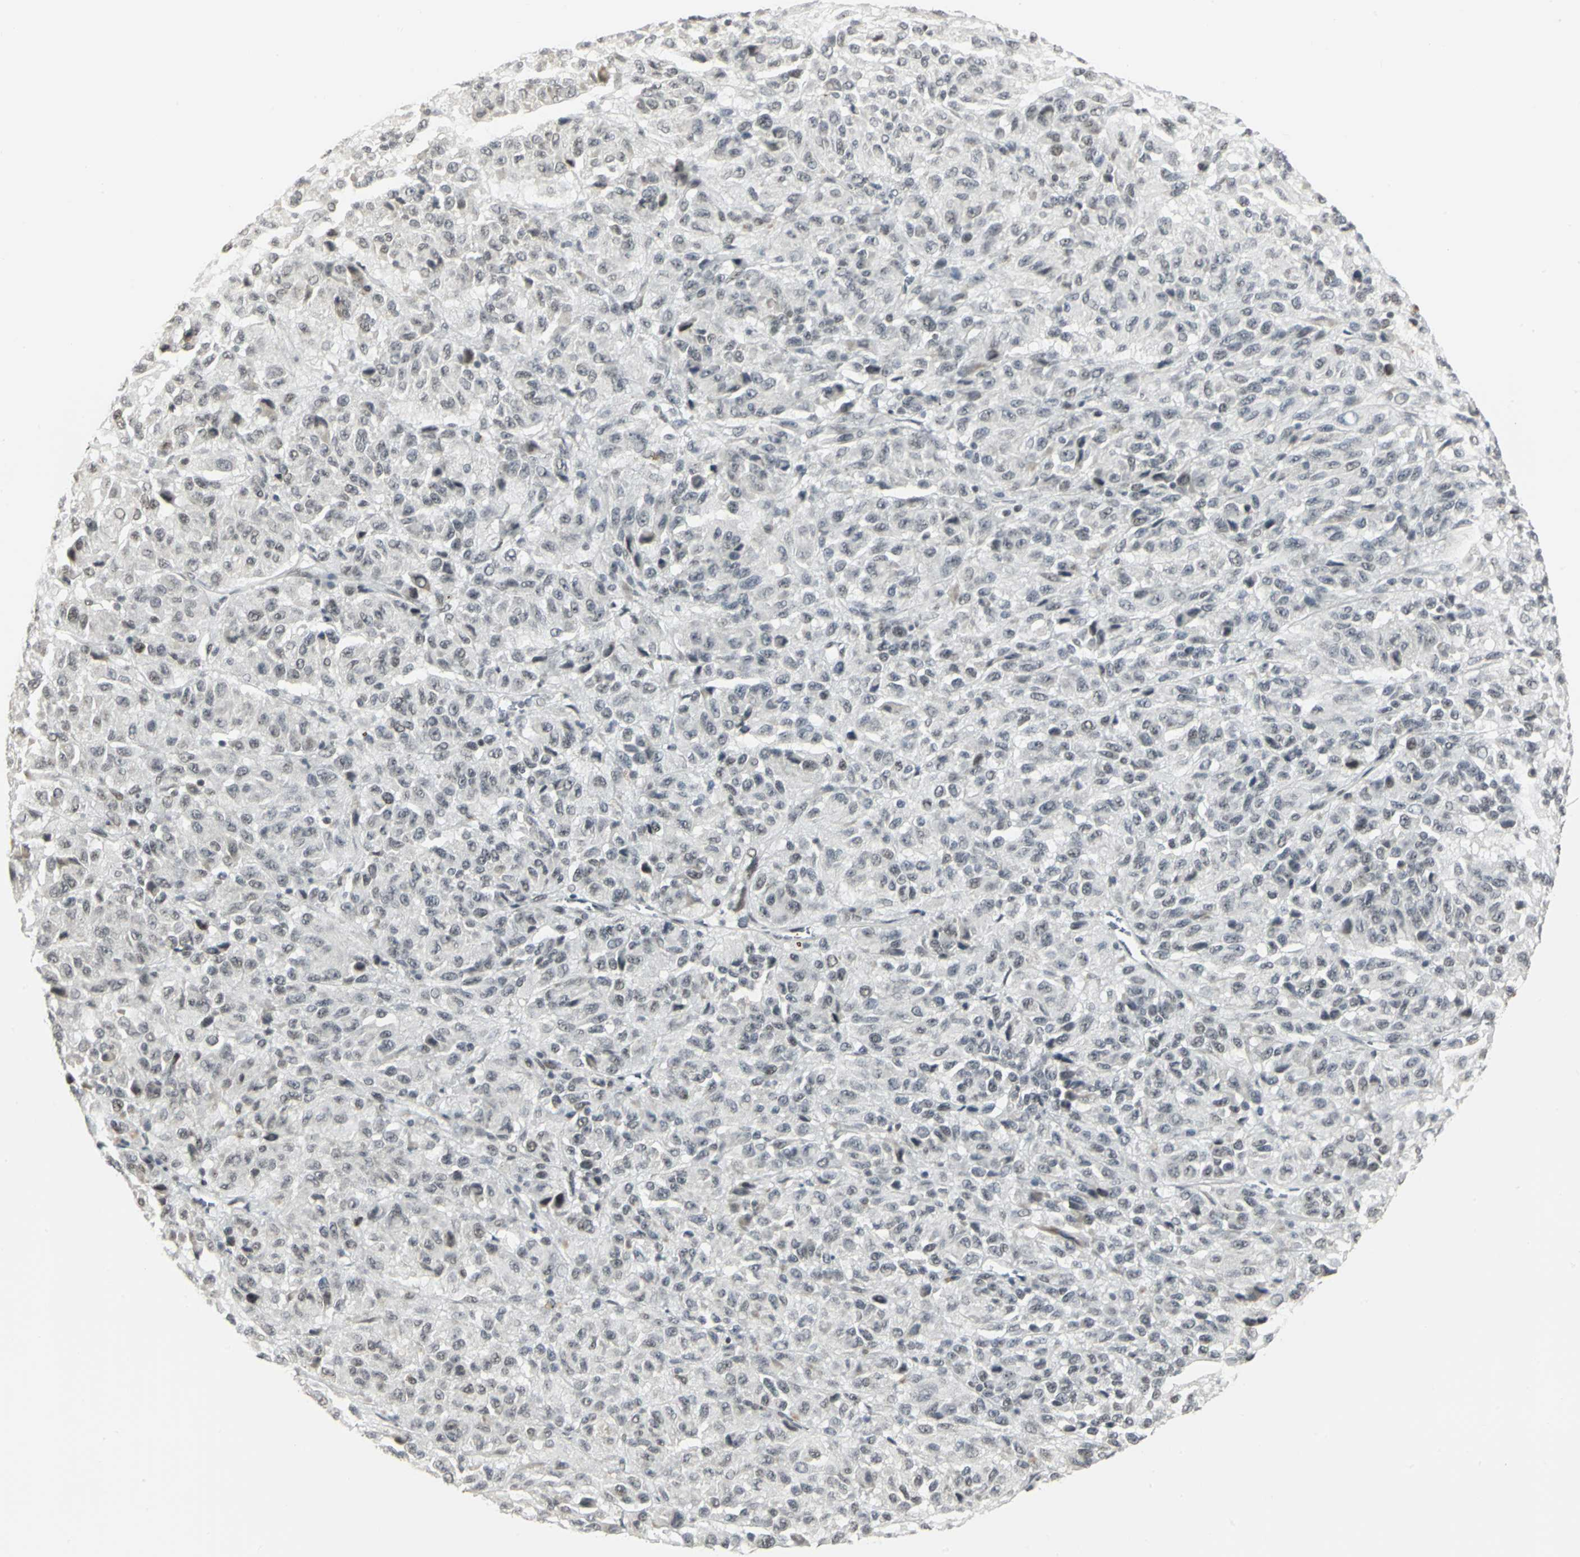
{"staining": {"intensity": "weak", "quantity": "25%-75%", "location": "nuclear"}, "tissue": "melanoma", "cell_type": "Tumor cells", "image_type": "cancer", "snomed": [{"axis": "morphology", "description": "Malignant melanoma, Metastatic site"}, {"axis": "topography", "description": "Lung"}], "caption": "Protein staining exhibits weak nuclear expression in approximately 25%-75% of tumor cells in malignant melanoma (metastatic site). The protein of interest is stained brown, and the nuclei are stained in blue (DAB IHC with brightfield microscopy, high magnification).", "gene": "CBX3", "patient": {"sex": "male", "age": 64}}